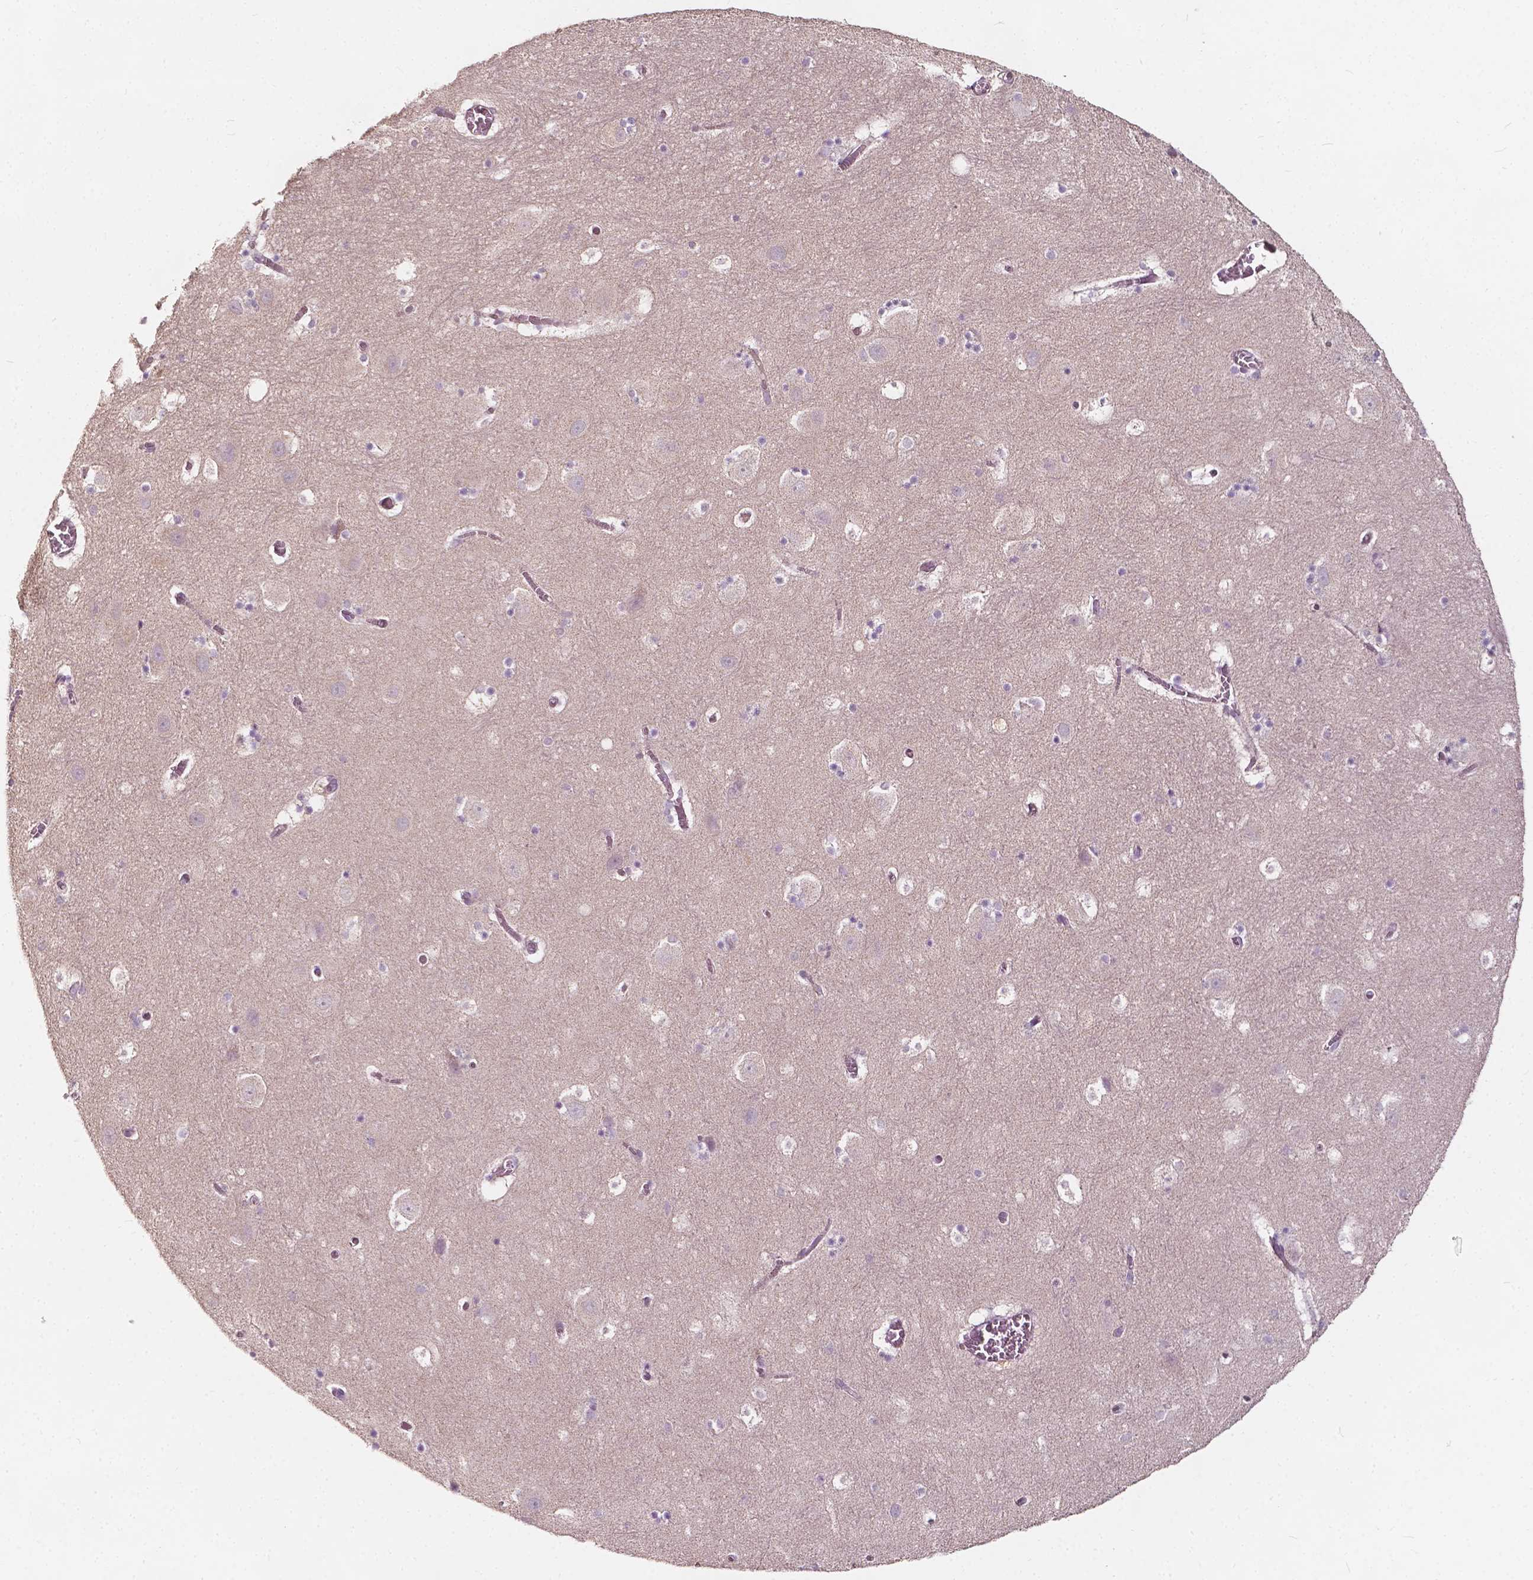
{"staining": {"intensity": "negative", "quantity": "none", "location": "none"}, "tissue": "hippocampus", "cell_type": "Glial cells", "image_type": "normal", "snomed": [{"axis": "morphology", "description": "Normal tissue, NOS"}, {"axis": "topography", "description": "Hippocampus"}], "caption": "The photomicrograph reveals no staining of glial cells in benign hippocampus.", "gene": "NPC1L1", "patient": {"sex": "male", "age": 45}}